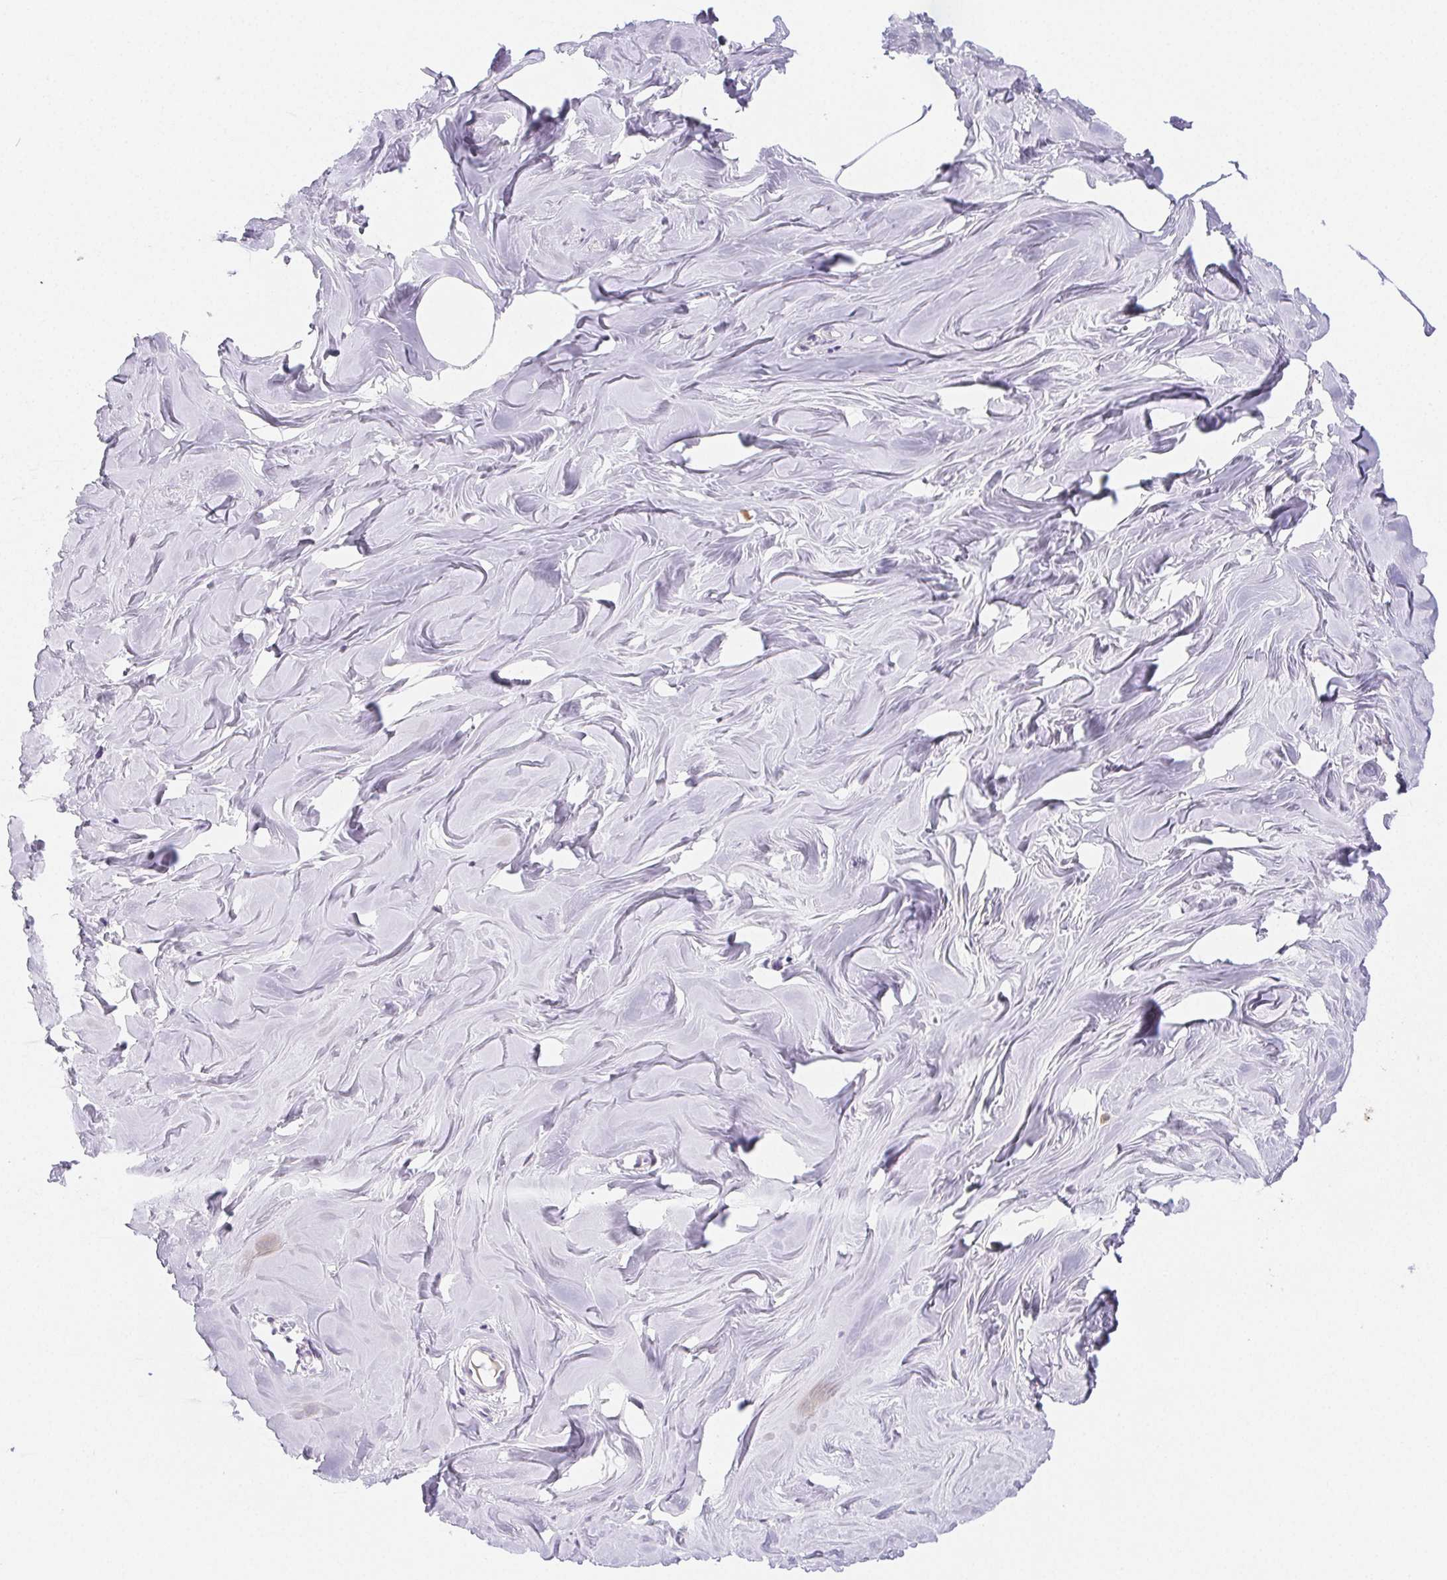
{"staining": {"intensity": "negative", "quantity": "none", "location": "none"}, "tissue": "breast", "cell_type": "Adipocytes", "image_type": "normal", "snomed": [{"axis": "morphology", "description": "Normal tissue, NOS"}, {"axis": "topography", "description": "Breast"}], "caption": "This photomicrograph is of normal breast stained with immunohistochemistry to label a protein in brown with the nuclei are counter-stained blue. There is no staining in adipocytes. (DAB IHC, high magnification).", "gene": "ST8SIA3", "patient": {"sex": "female", "age": 27}}